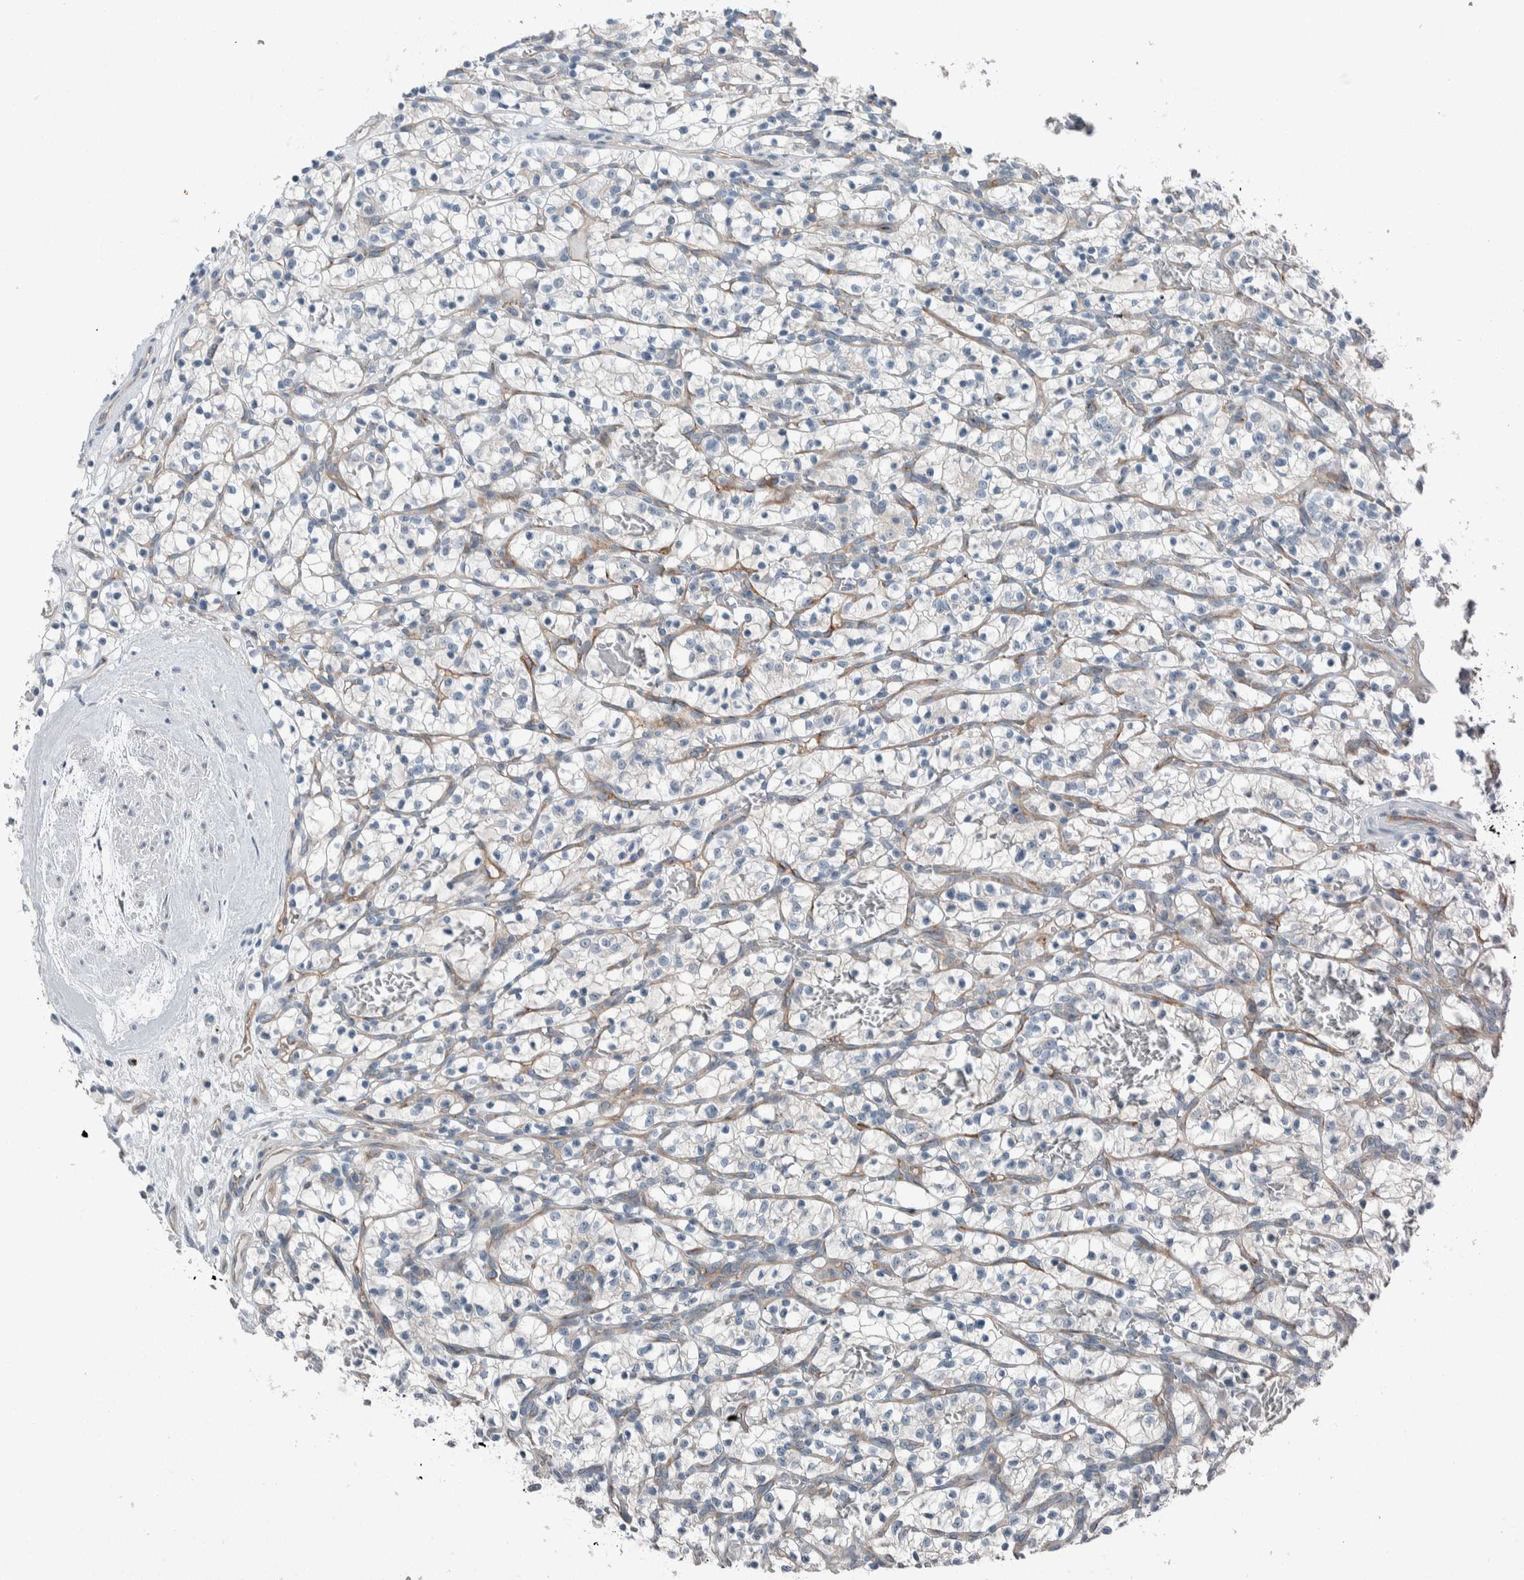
{"staining": {"intensity": "negative", "quantity": "none", "location": "none"}, "tissue": "renal cancer", "cell_type": "Tumor cells", "image_type": "cancer", "snomed": [{"axis": "morphology", "description": "Adenocarcinoma, NOS"}, {"axis": "topography", "description": "Kidney"}], "caption": "The photomicrograph reveals no significant staining in tumor cells of renal cancer (adenocarcinoma).", "gene": "USP25", "patient": {"sex": "female", "age": 57}}